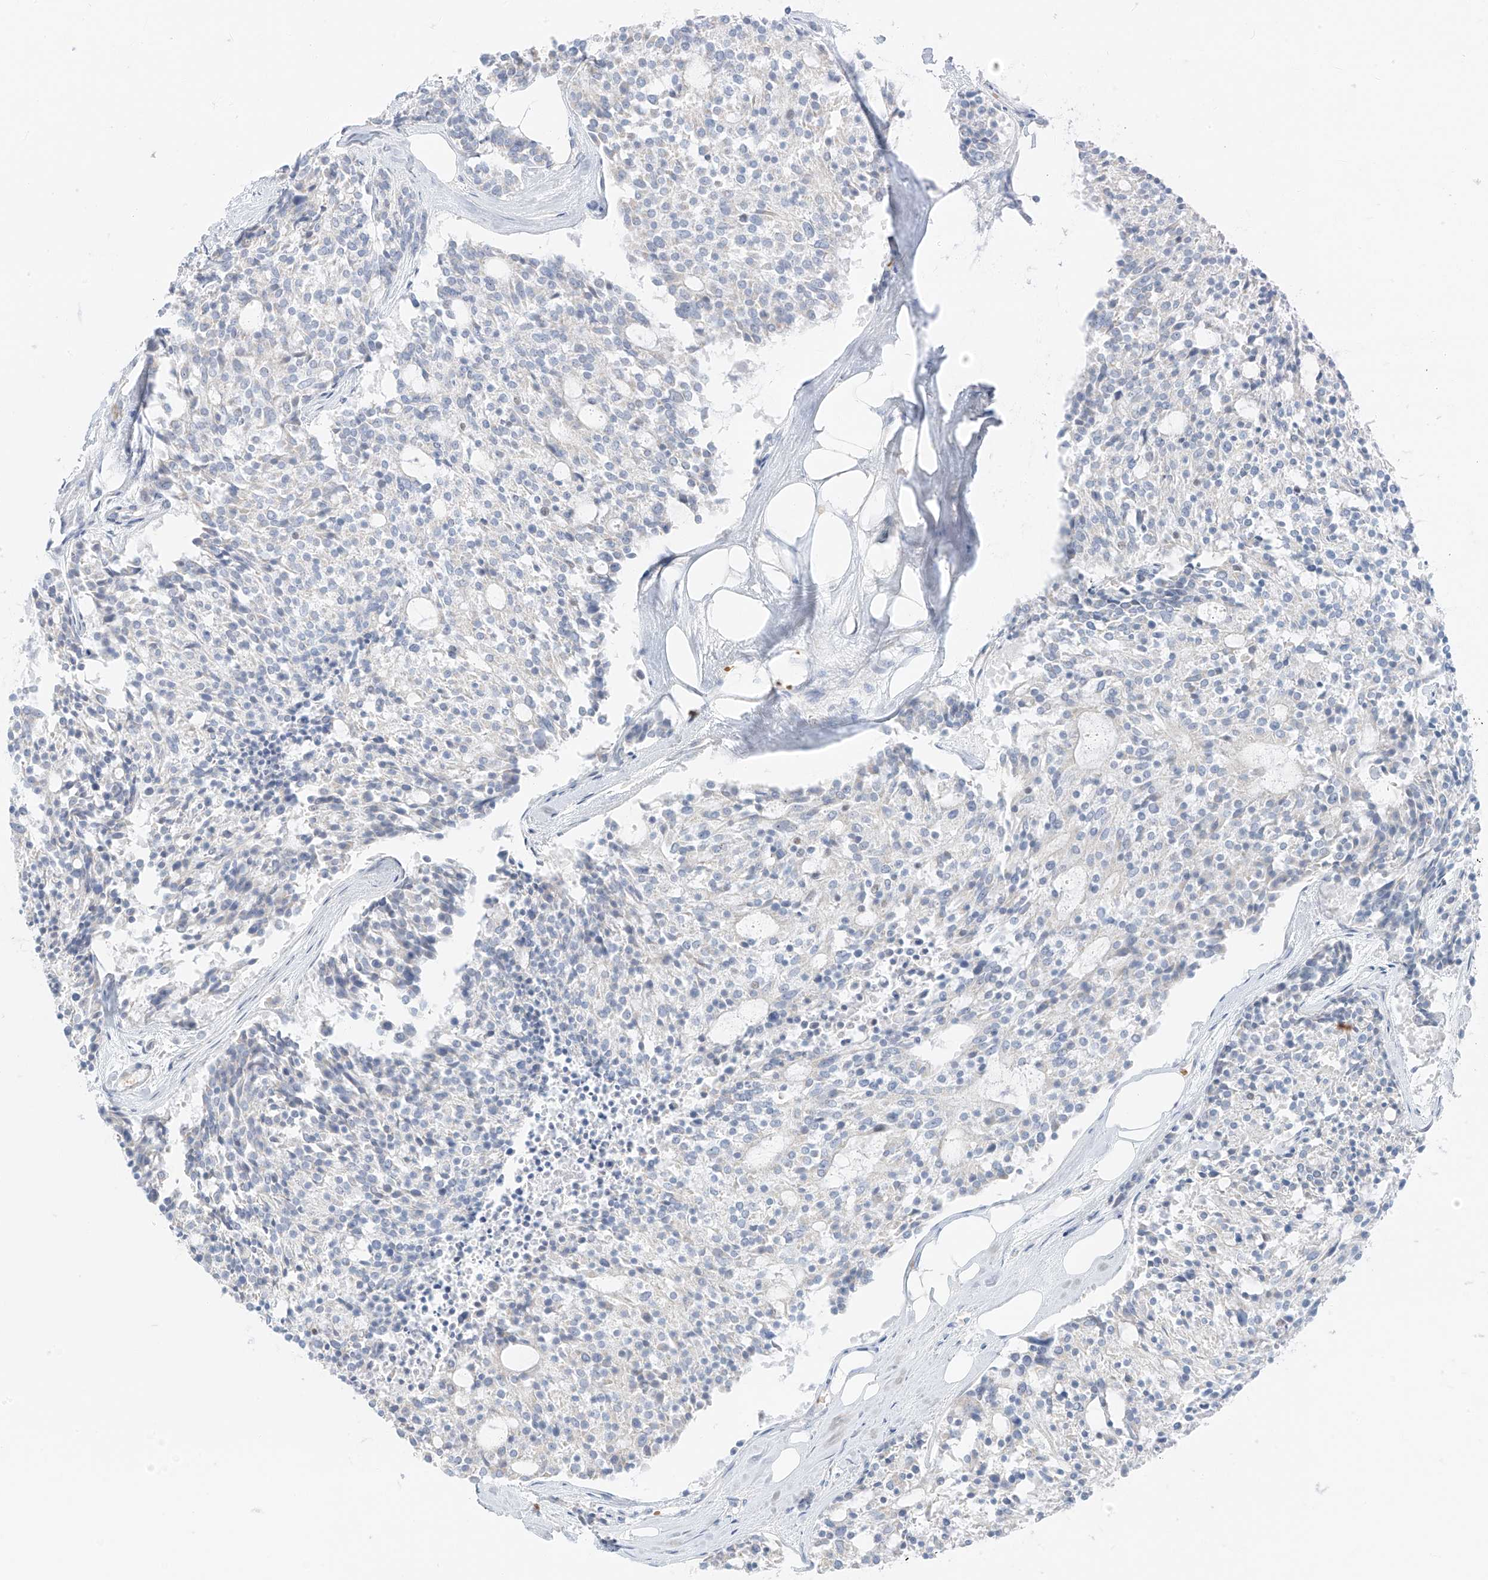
{"staining": {"intensity": "negative", "quantity": "none", "location": "none"}, "tissue": "carcinoid", "cell_type": "Tumor cells", "image_type": "cancer", "snomed": [{"axis": "morphology", "description": "Carcinoid, malignant, NOS"}, {"axis": "topography", "description": "Pancreas"}], "caption": "An immunohistochemistry (IHC) micrograph of carcinoid is shown. There is no staining in tumor cells of carcinoid.", "gene": "PGC", "patient": {"sex": "female", "age": 54}}